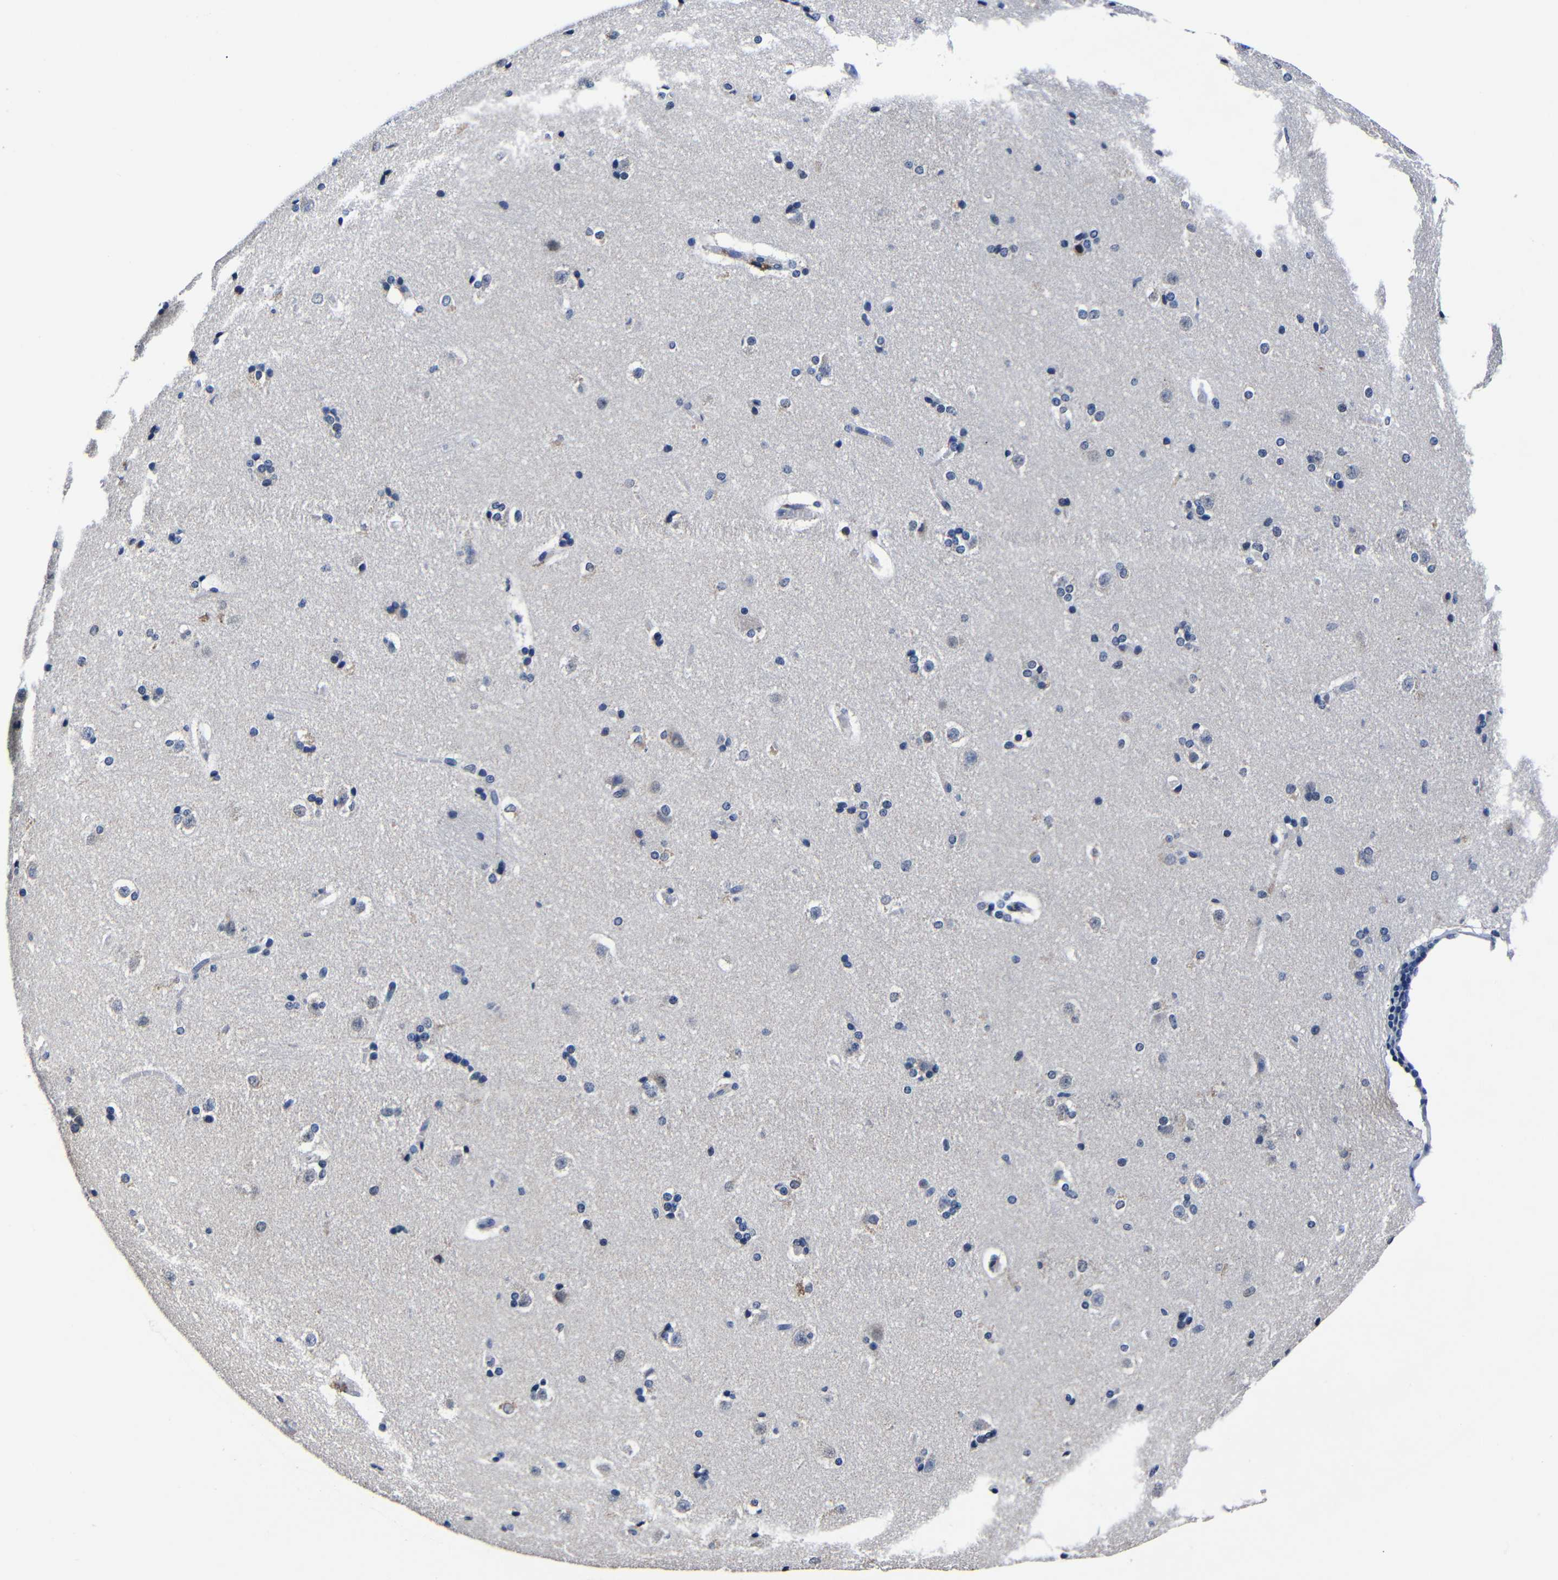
{"staining": {"intensity": "weak", "quantity": "<25%", "location": "cytoplasmic/membranous"}, "tissue": "caudate", "cell_type": "Glial cells", "image_type": "normal", "snomed": [{"axis": "morphology", "description": "Normal tissue, NOS"}, {"axis": "topography", "description": "Lateral ventricle wall"}], "caption": "This histopathology image is of benign caudate stained with immunohistochemistry (IHC) to label a protein in brown with the nuclei are counter-stained blue. There is no staining in glial cells. Brightfield microscopy of immunohistochemistry (IHC) stained with DAB (brown) and hematoxylin (blue), captured at high magnification.", "gene": "DEPP1", "patient": {"sex": "female", "age": 19}}